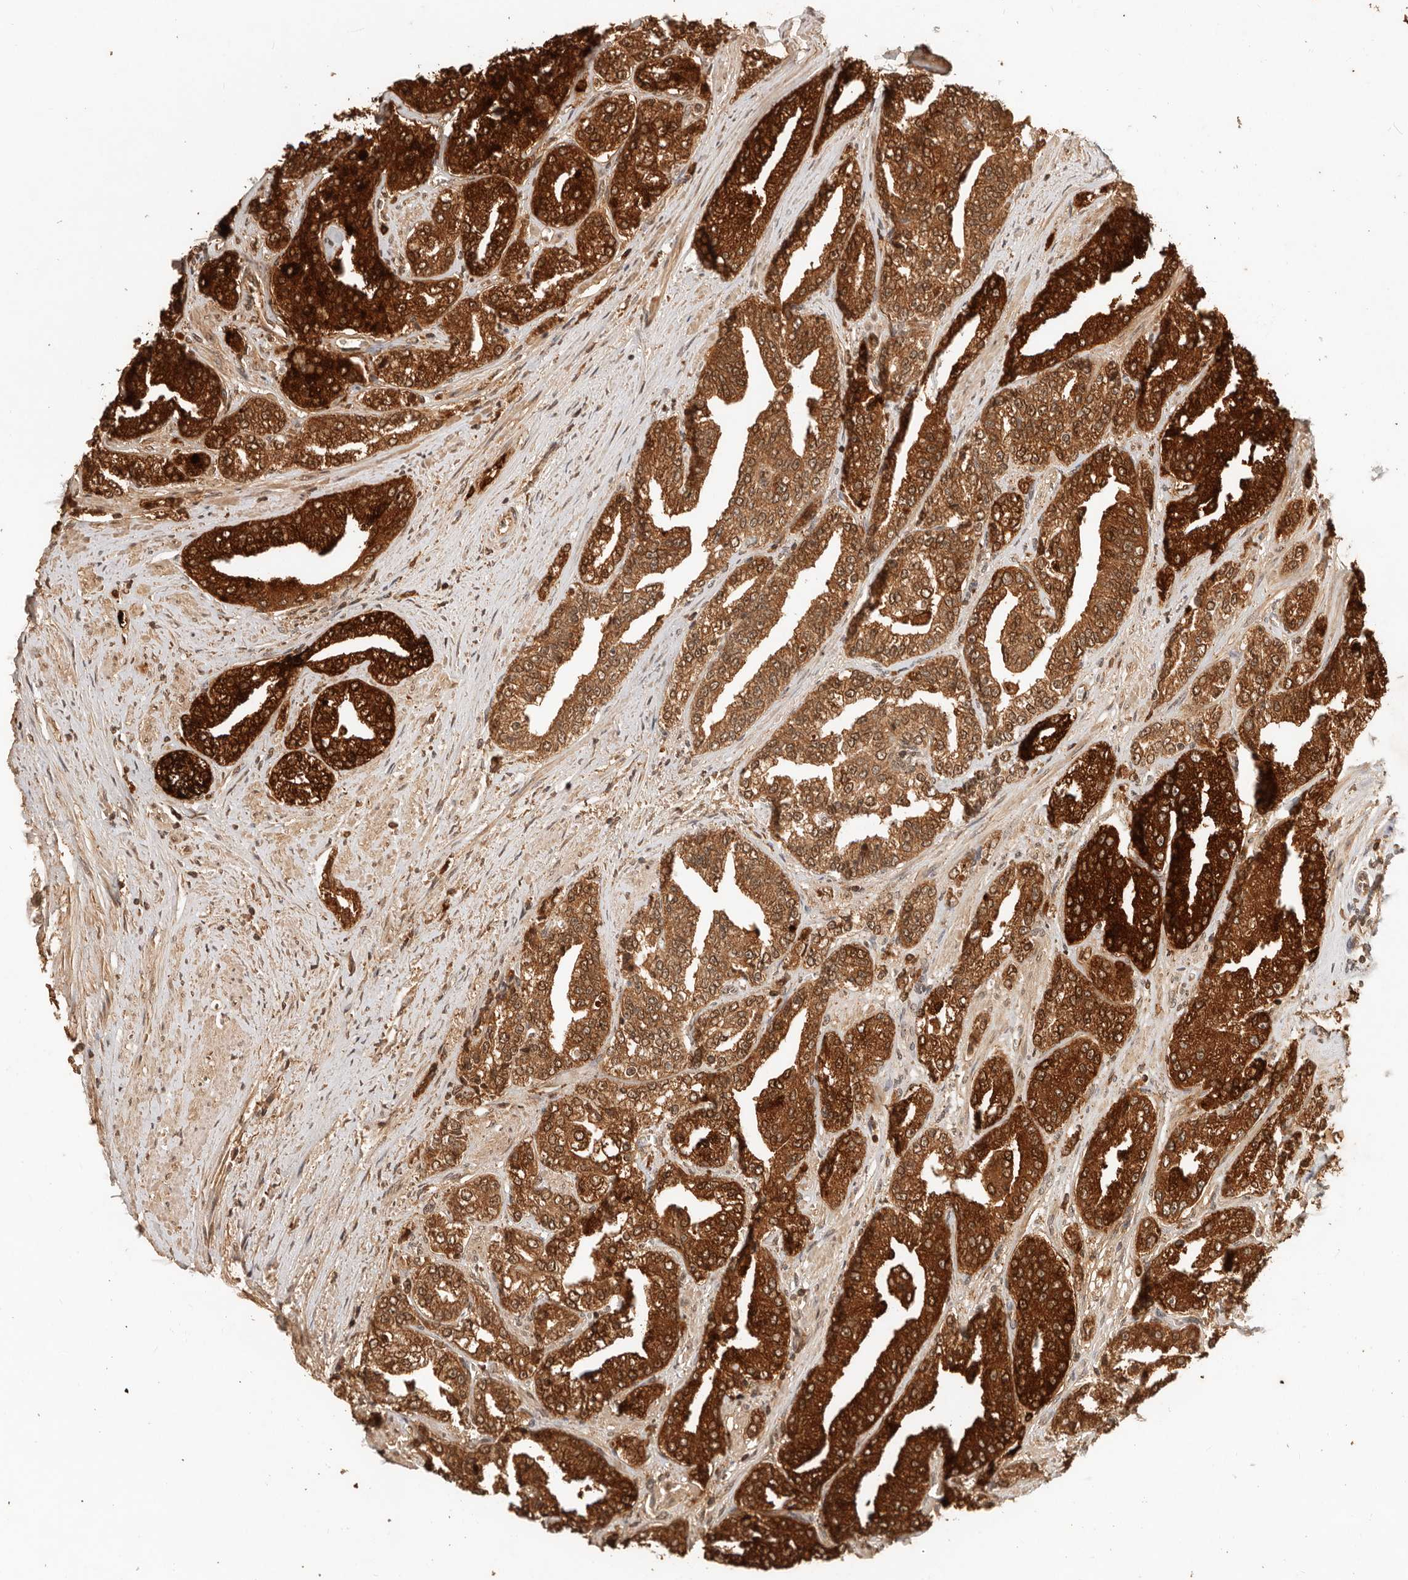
{"staining": {"intensity": "strong", "quantity": ">75%", "location": "cytoplasmic/membranous"}, "tissue": "prostate cancer", "cell_type": "Tumor cells", "image_type": "cancer", "snomed": [{"axis": "morphology", "description": "Adenocarcinoma, High grade"}, {"axis": "topography", "description": "Prostate"}], "caption": "Immunohistochemical staining of prostate cancer demonstrates high levels of strong cytoplasmic/membranous protein positivity in approximately >75% of tumor cells.", "gene": "LMO4", "patient": {"sex": "male", "age": 71}}